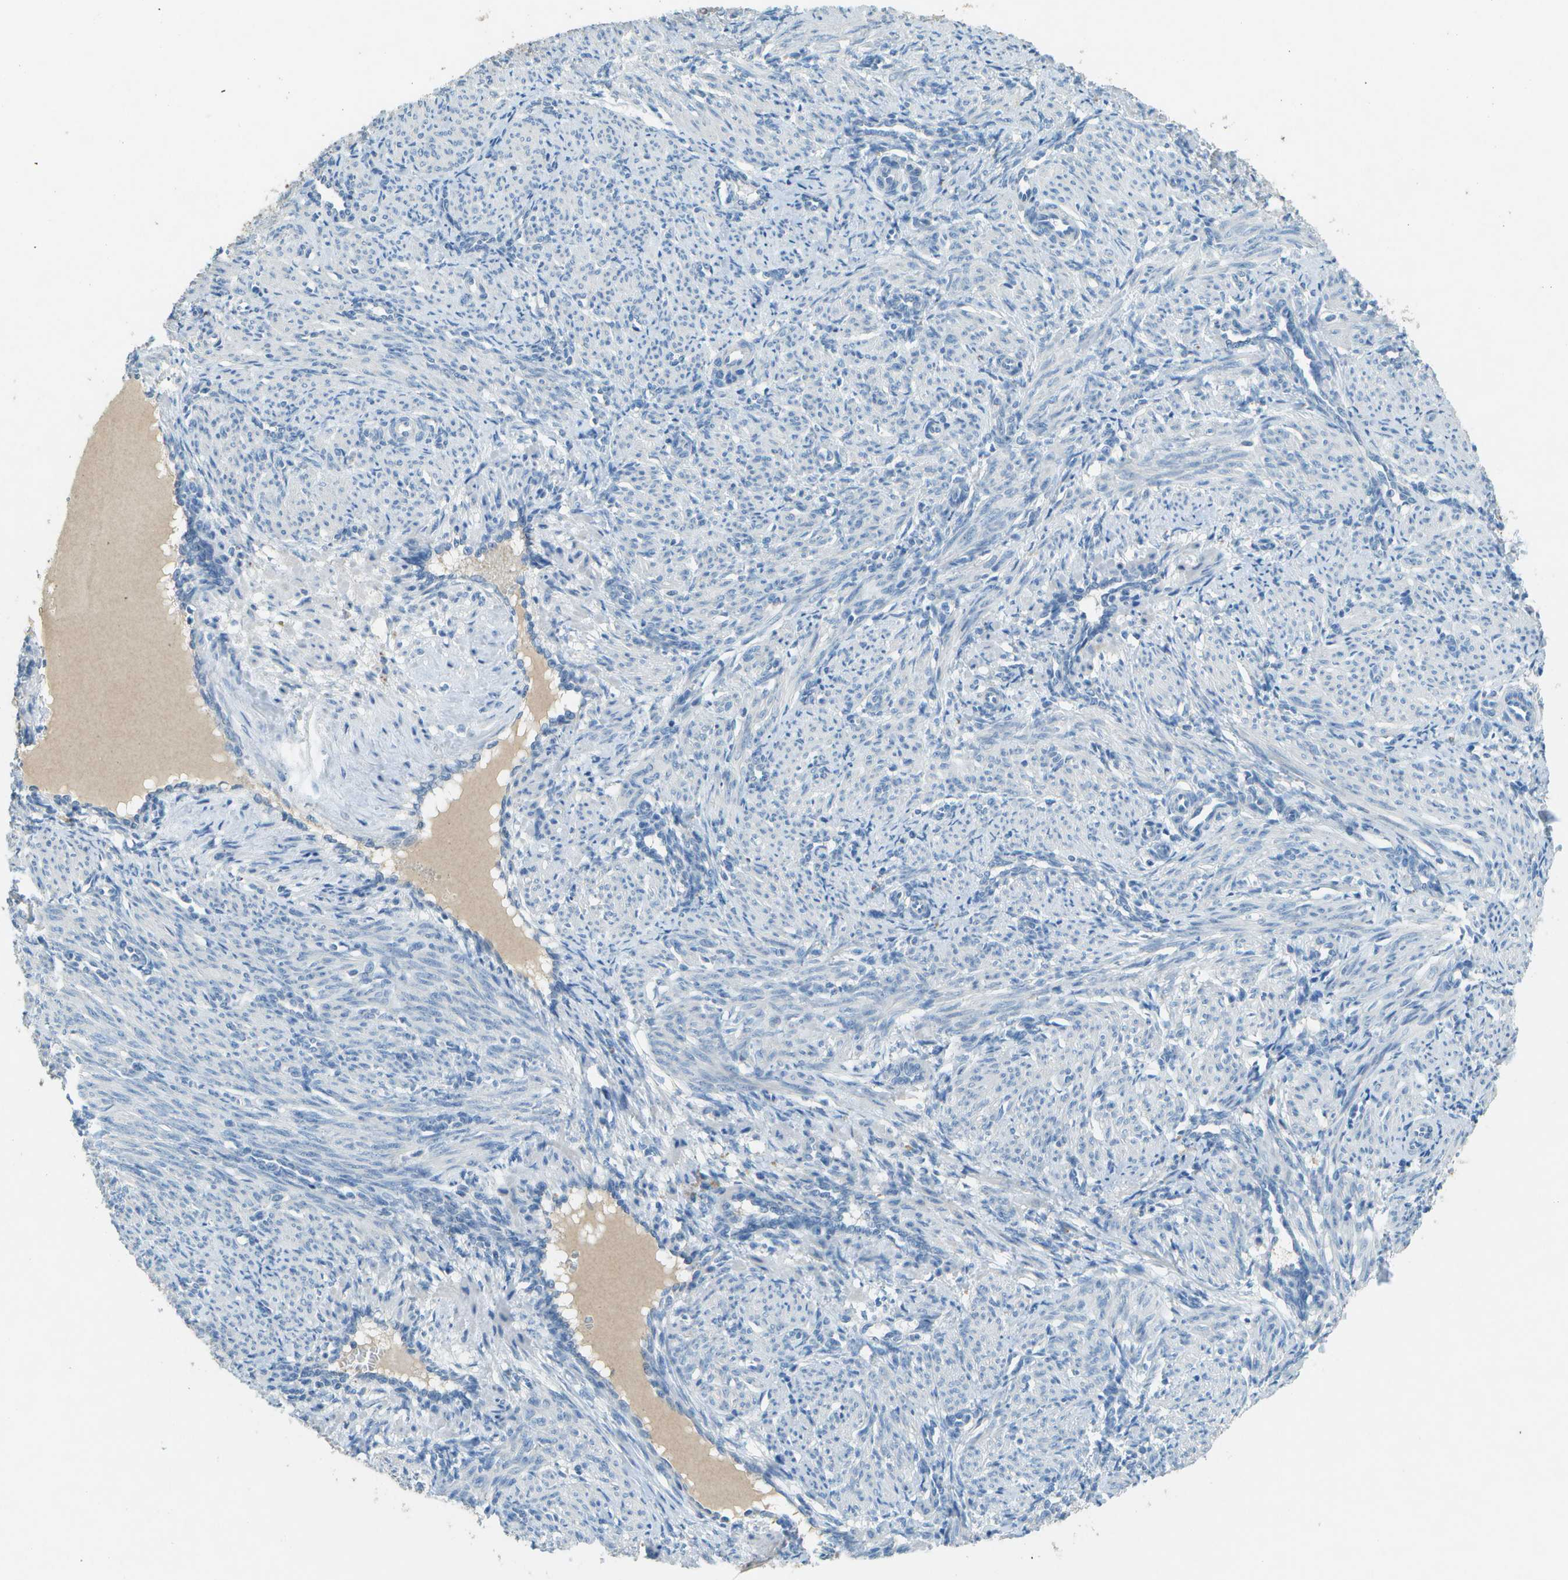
{"staining": {"intensity": "negative", "quantity": "none", "location": "none"}, "tissue": "smooth muscle", "cell_type": "Smooth muscle cells", "image_type": "normal", "snomed": [{"axis": "morphology", "description": "Normal tissue, NOS"}, {"axis": "topography", "description": "Endometrium"}], "caption": "The immunohistochemistry (IHC) photomicrograph has no significant expression in smooth muscle cells of smooth muscle. (DAB (3,3'-diaminobenzidine) immunohistochemistry (IHC) with hematoxylin counter stain).", "gene": "LGI2", "patient": {"sex": "female", "age": 33}}